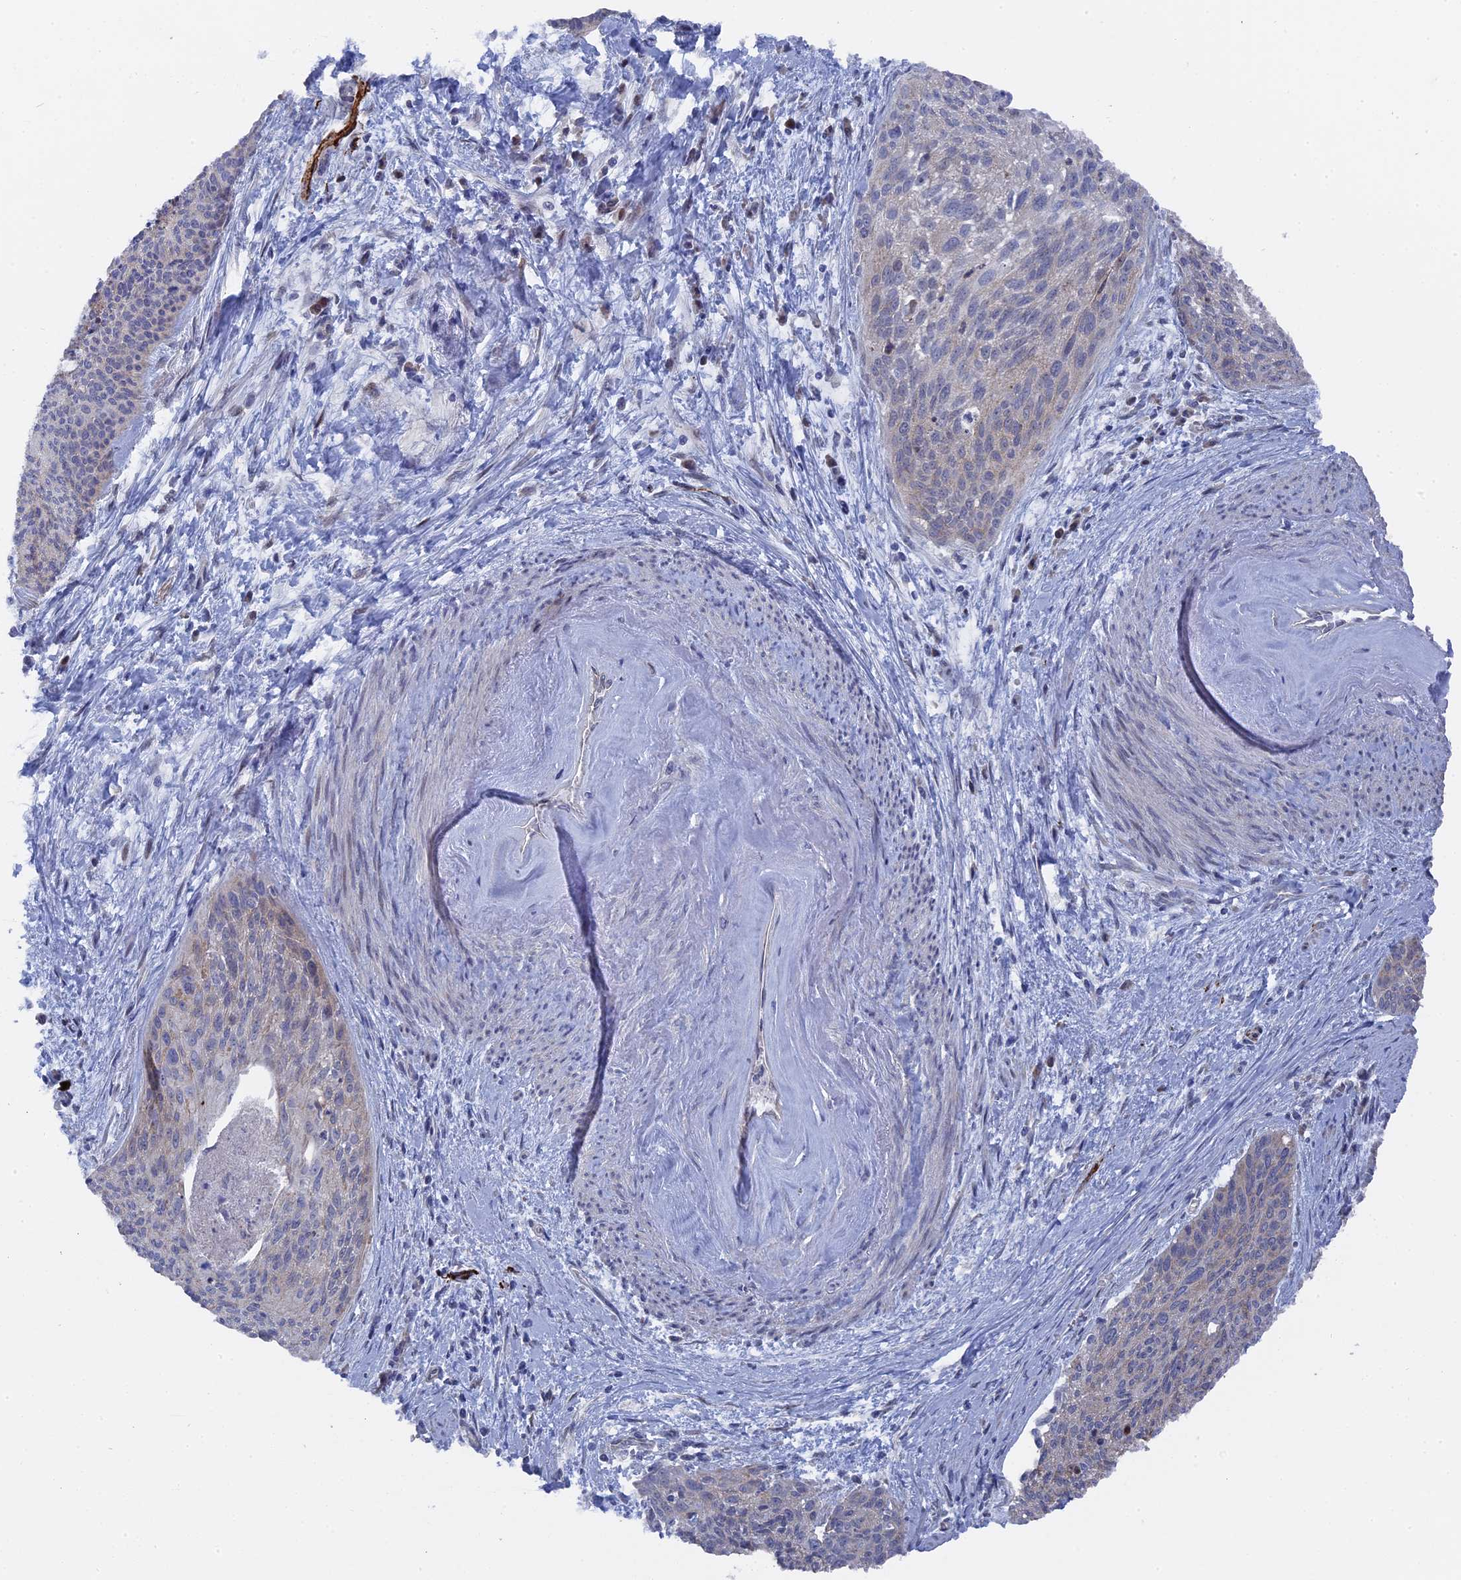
{"staining": {"intensity": "weak", "quantity": "<25%", "location": "cytoplasmic/membranous"}, "tissue": "cervical cancer", "cell_type": "Tumor cells", "image_type": "cancer", "snomed": [{"axis": "morphology", "description": "Squamous cell carcinoma, NOS"}, {"axis": "topography", "description": "Cervix"}], "caption": "This is an immunohistochemistry (IHC) image of human squamous cell carcinoma (cervical). There is no staining in tumor cells.", "gene": "TMEM161A", "patient": {"sex": "female", "age": 55}}